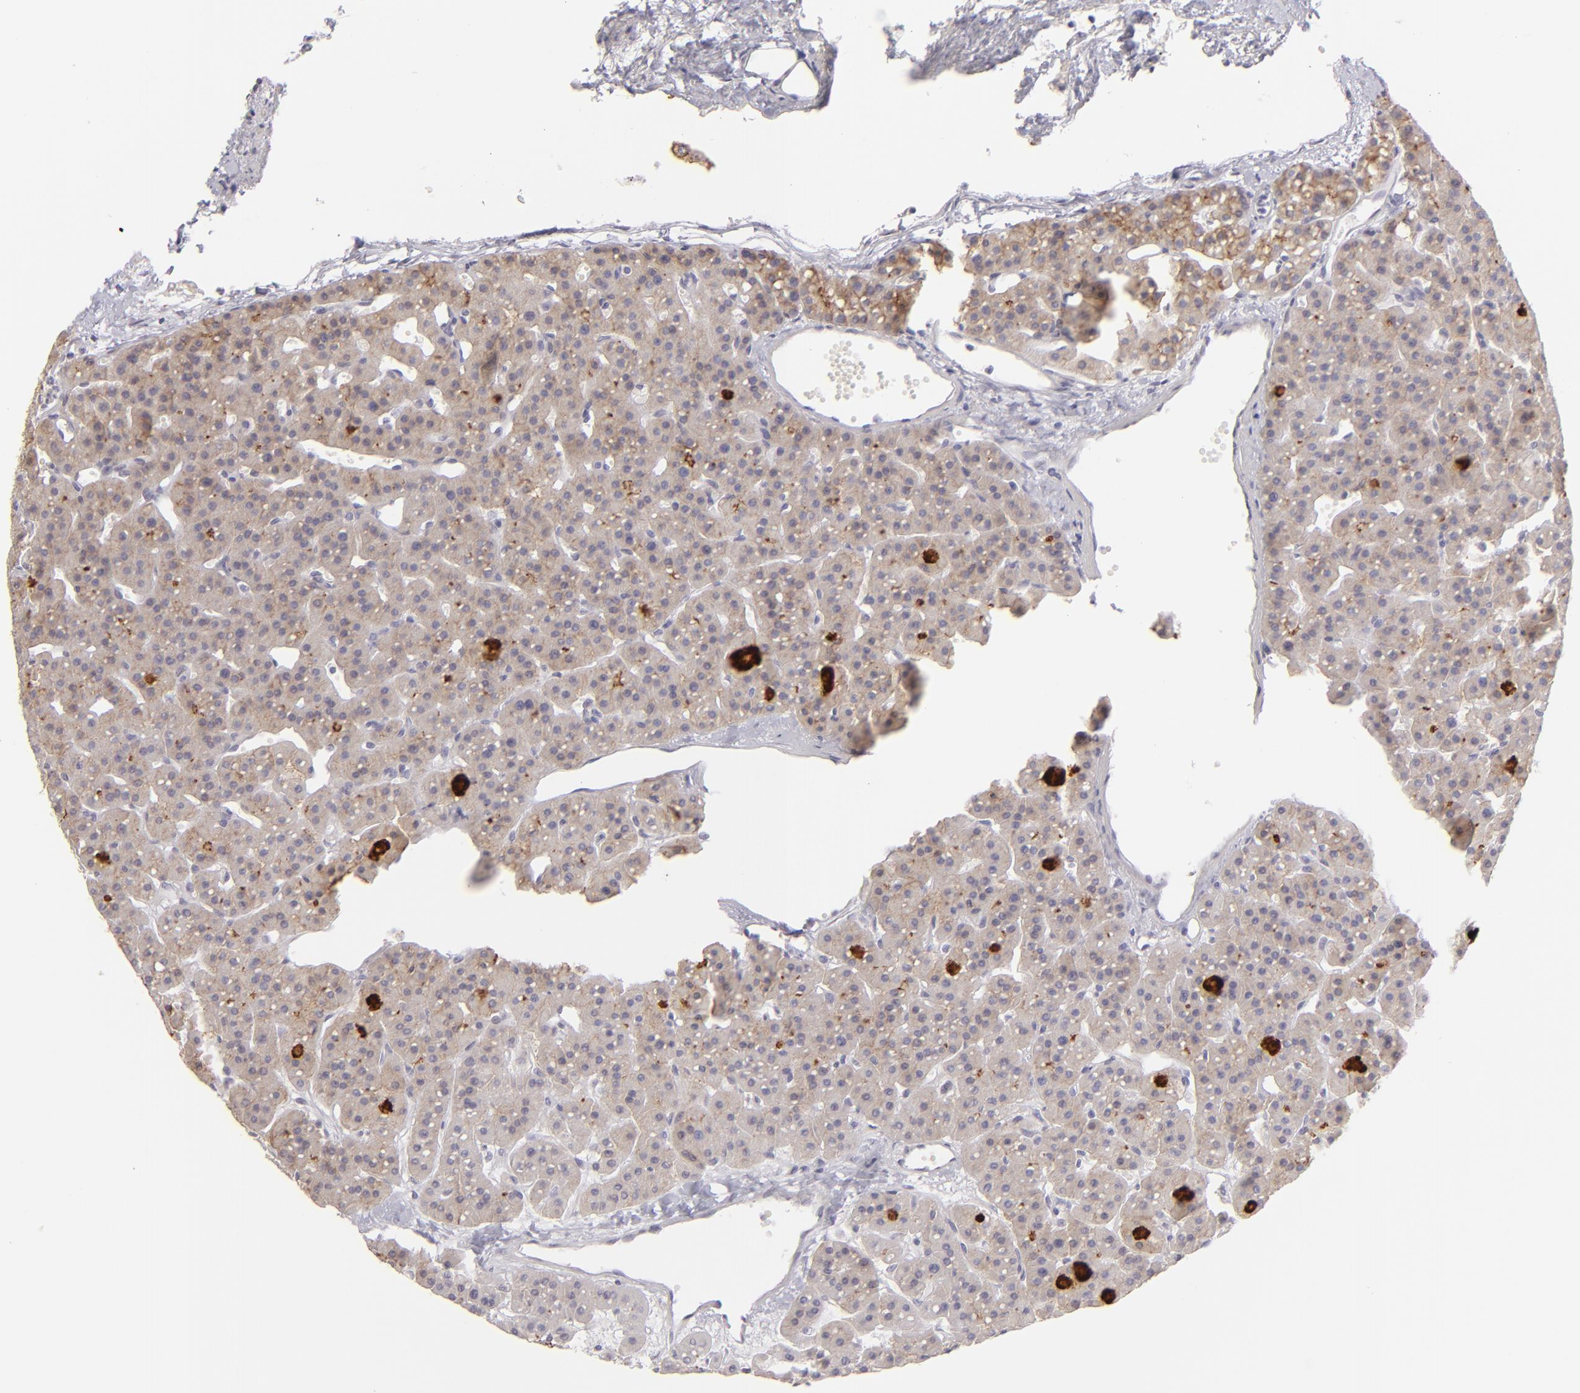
{"staining": {"intensity": "weak", "quantity": "25%-75%", "location": "cytoplasmic/membranous"}, "tissue": "parathyroid gland", "cell_type": "Glandular cells", "image_type": "normal", "snomed": [{"axis": "morphology", "description": "Normal tissue, NOS"}, {"axis": "topography", "description": "Parathyroid gland"}], "caption": "Protein expression analysis of unremarkable parathyroid gland reveals weak cytoplasmic/membranous positivity in about 25%-75% of glandular cells.", "gene": "CLDN4", "patient": {"sex": "female", "age": 76}}